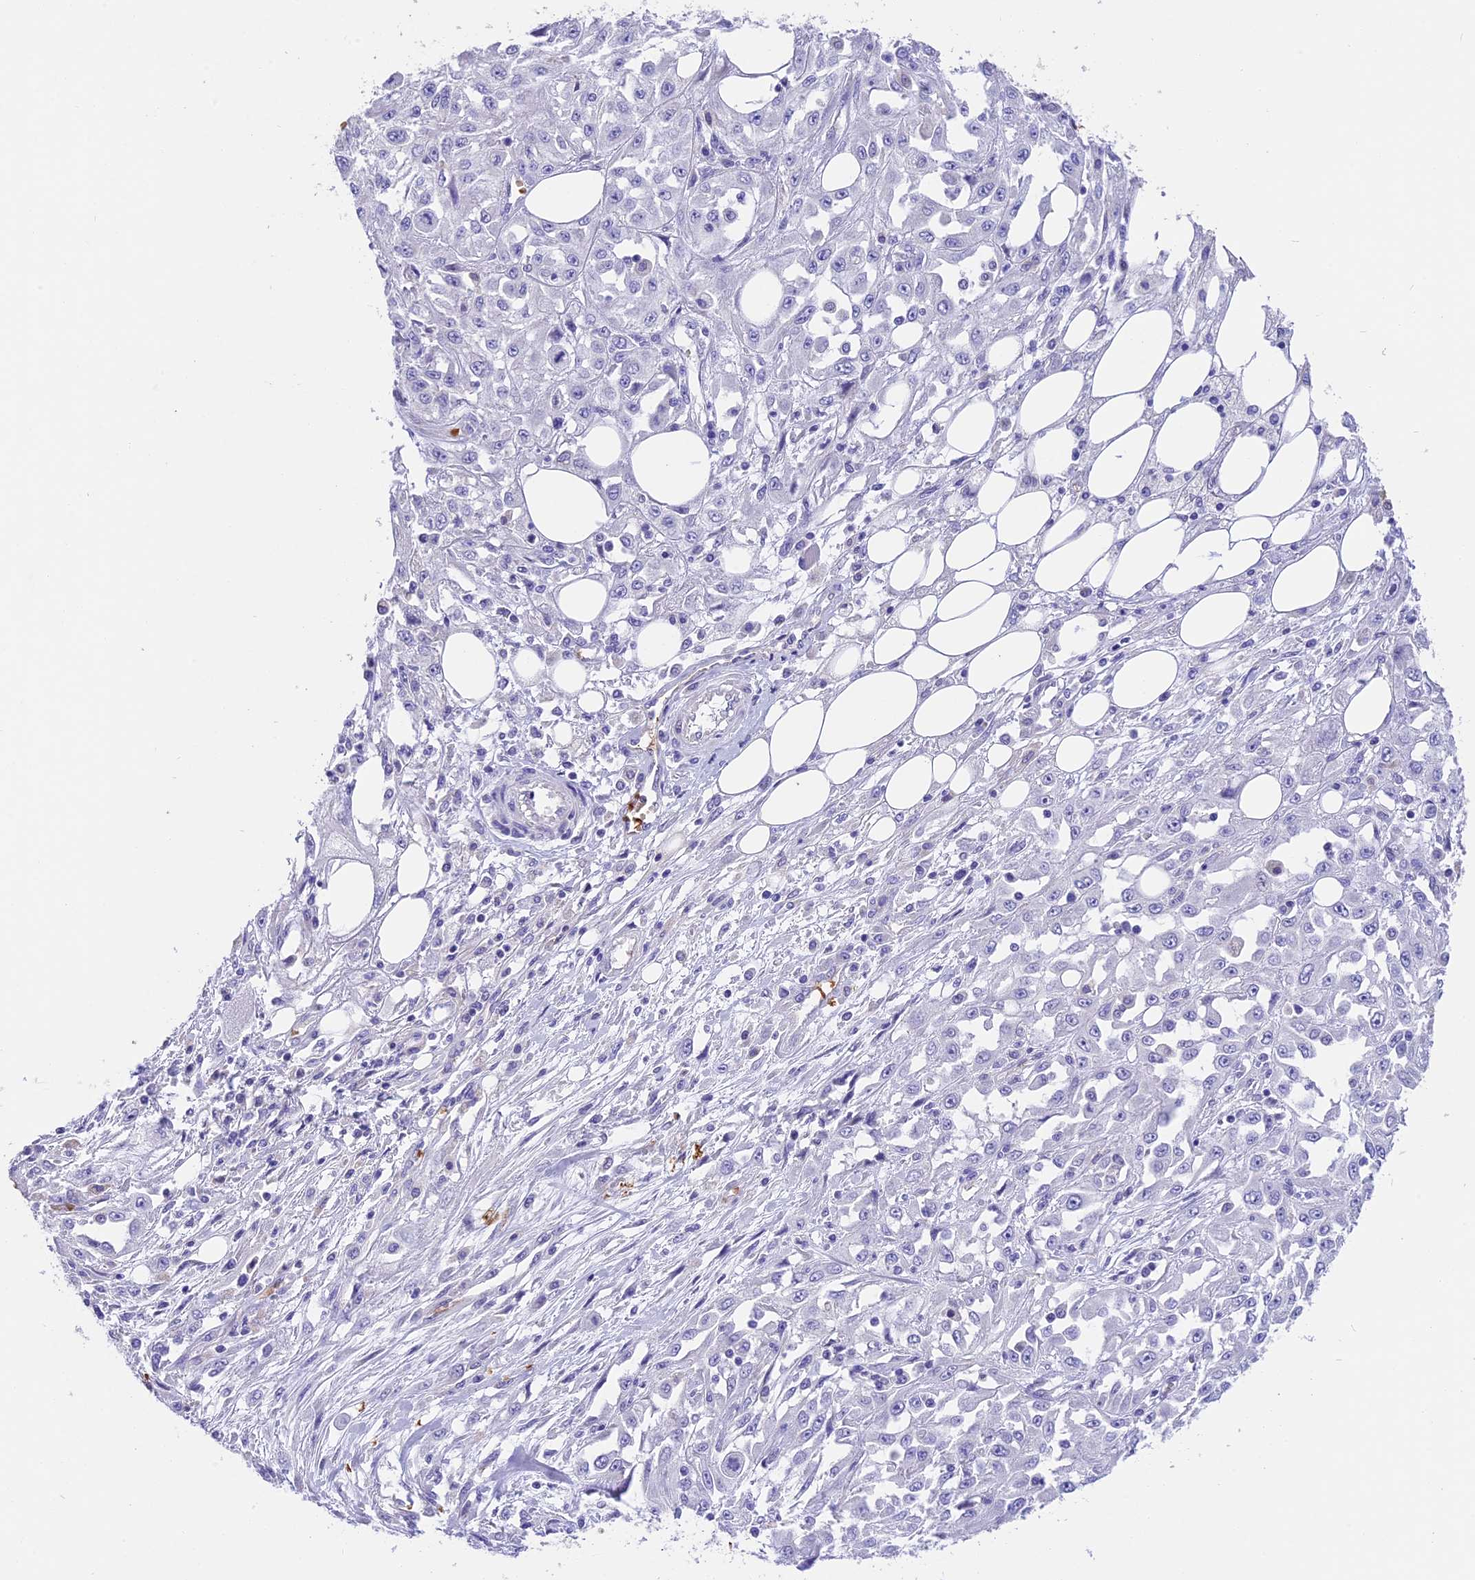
{"staining": {"intensity": "negative", "quantity": "none", "location": "none"}, "tissue": "skin cancer", "cell_type": "Tumor cells", "image_type": "cancer", "snomed": [{"axis": "morphology", "description": "Squamous cell carcinoma, NOS"}, {"axis": "morphology", "description": "Squamous cell carcinoma, metastatic, NOS"}, {"axis": "topography", "description": "Skin"}, {"axis": "topography", "description": "Lymph node"}], "caption": "Tumor cells show no significant staining in metastatic squamous cell carcinoma (skin). Nuclei are stained in blue.", "gene": "TNNC2", "patient": {"sex": "male", "age": 75}}